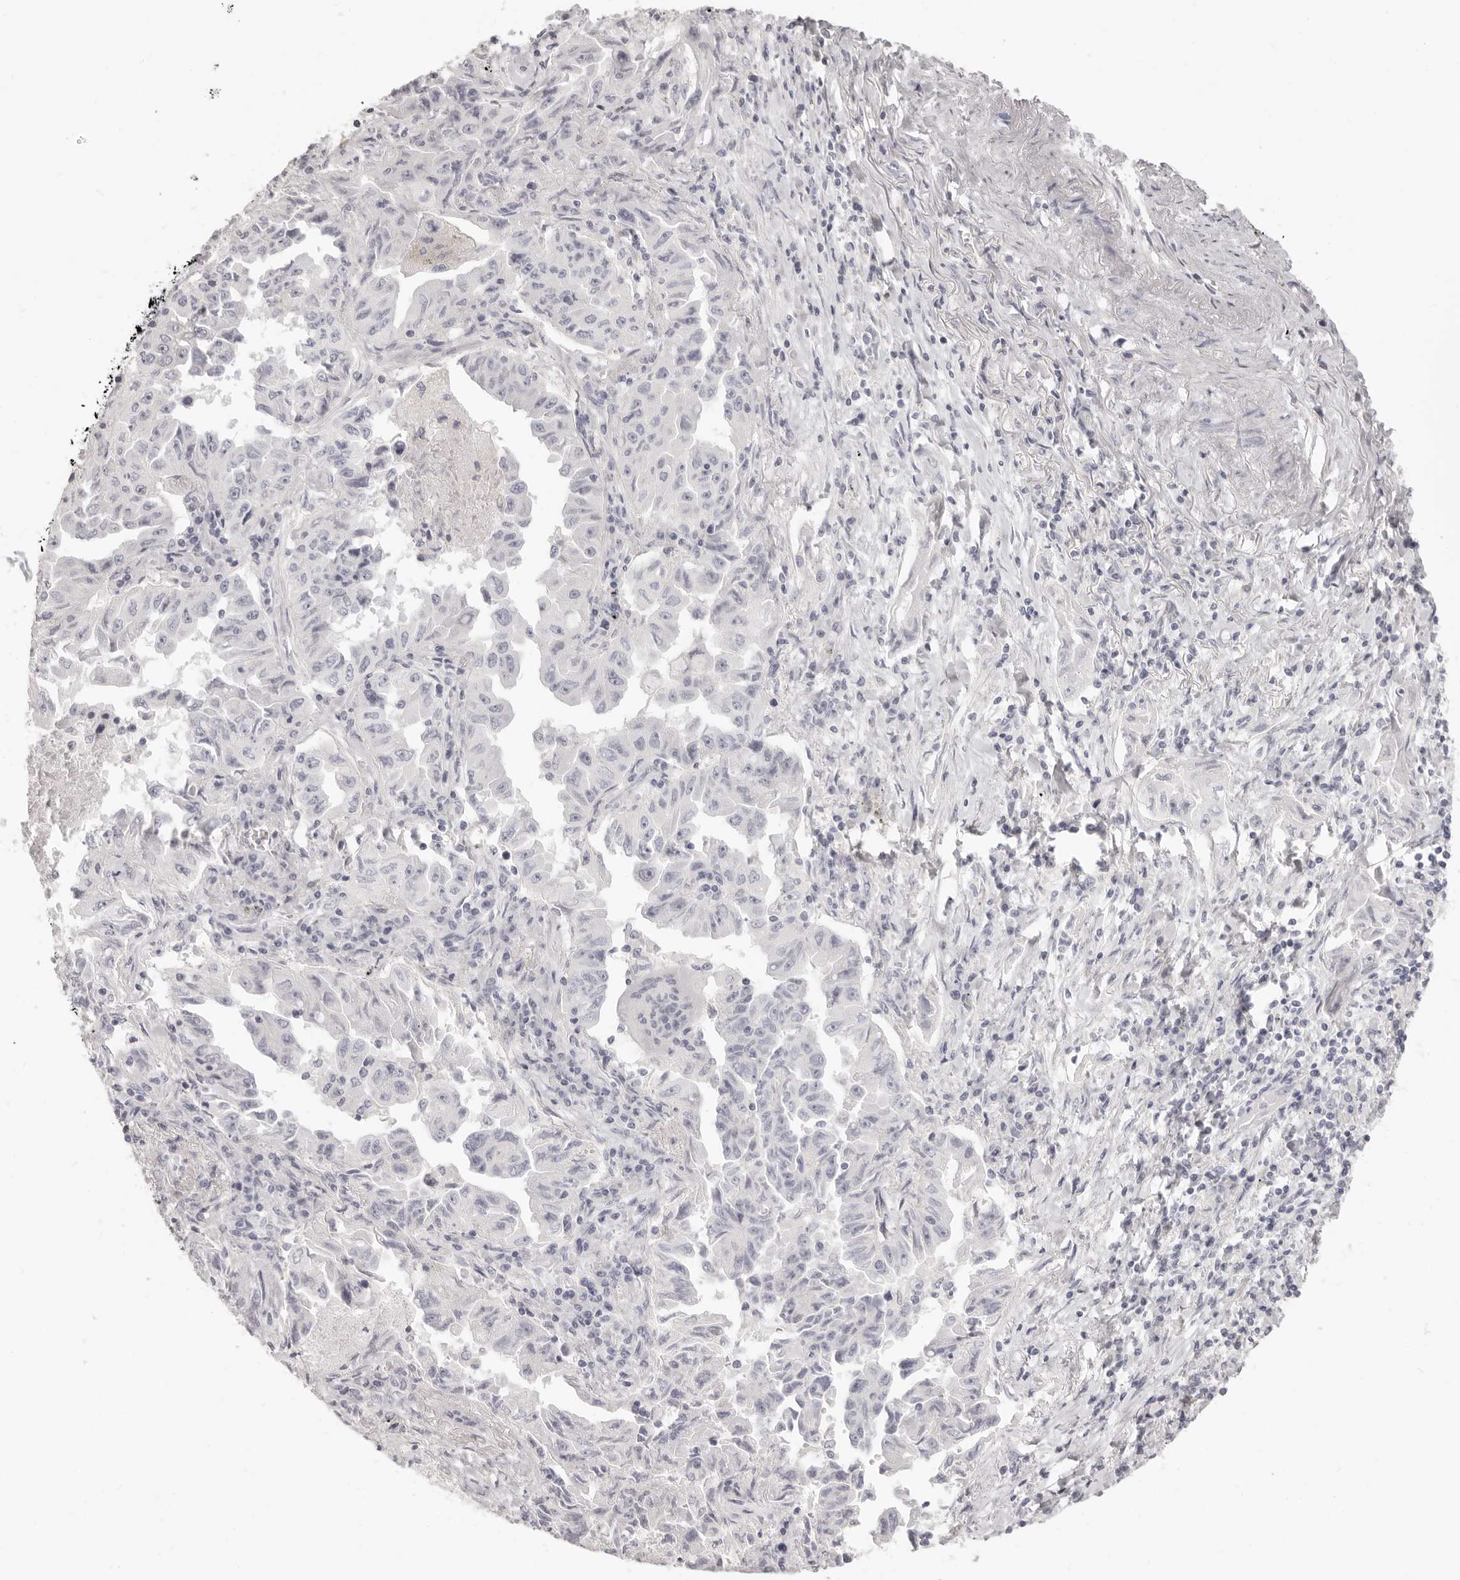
{"staining": {"intensity": "negative", "quantity": "none", "location": "none"}, "tissue": "lung cancer", "cell_type": "Tumor cells", "image_type": "cancer", "snomed": [{"axis": "morphology", "description": "Adenocarcinoma, NOS"}, {"axis": "topography", "description": "Lung"}], "caption": "Adenocarcinoma (lung) stained for a protein using immunohistochemistry (IHC) exhibits no staining tumor cells.", "gene": "FABP1", "patient": {"sex": "female", "age": 51}}